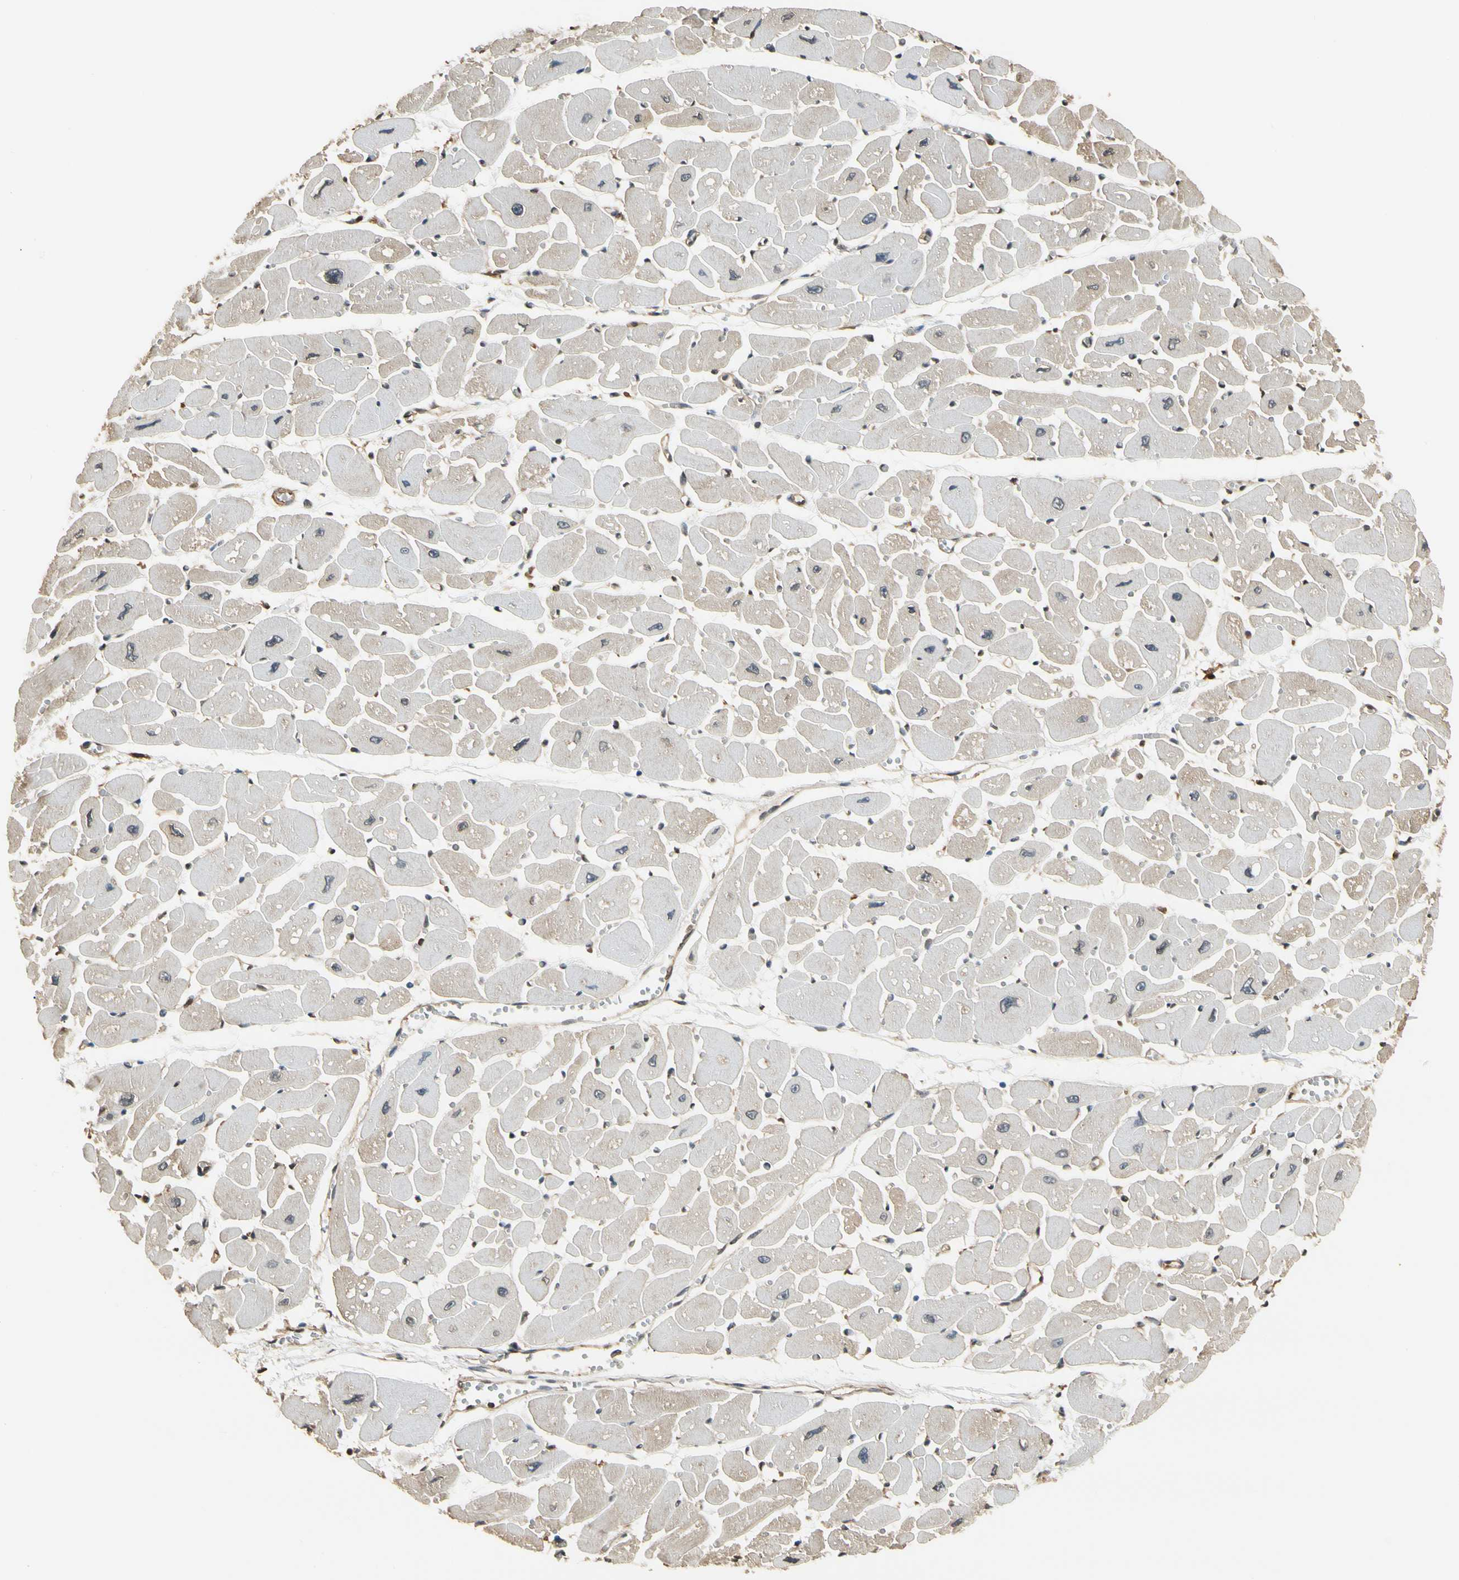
{"staining": {"intensity": "weak", "quantity": "<25%", "location": "cytoplasmic/membranous"}, "tissue": "heart muscle", "cell_type": "Cardiomyocytes", "image_type": "normal", "snomed": [{"axis": "morphology", "description": "Normal tissue, NOS"}, {"axis": "topography", "description": "Heart"}], "caption": "This is an IHC histopathology image of normal heart muscle. There is no staining in cardiomyocytes.", "gene": "YWHAE", "patient": {"sex": "female", "age": 54}}